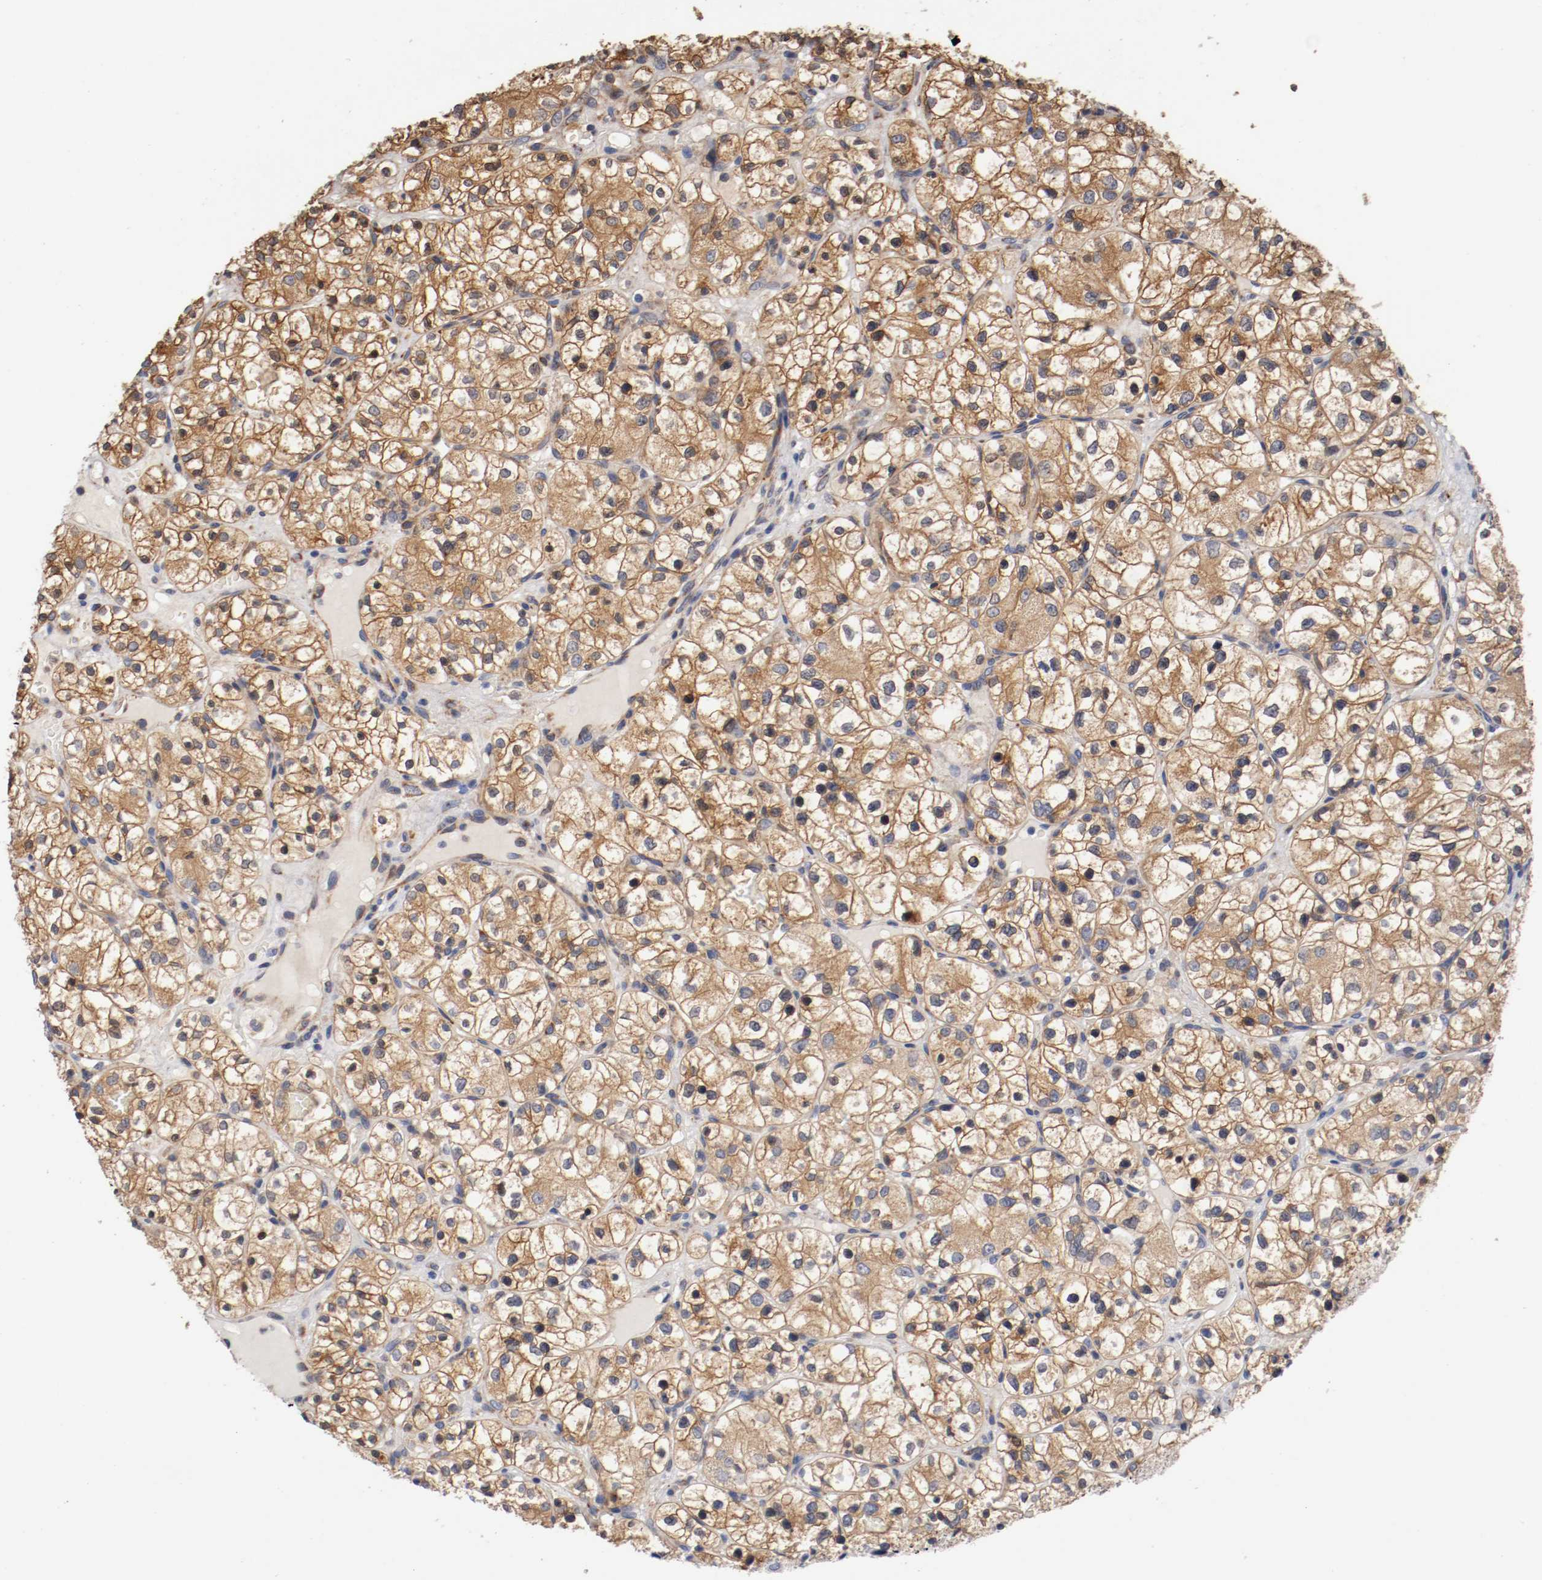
{"staining": {"intensity": "moderate", "quantity": ">75%", "location": "cytoplasmic/membranous"}, "tissue": "renal cancer", "cell_type": "Tumor cells", "image_type": "cancer", "snomed": [{"axis": "morphology", "description": "Adenocarcinoma, NOS"}, {"axis": "topography", "description": "Kidney"}], "caption": "Renal adenocarcinoma was stained to show a protein in brown. There is medium levels of moderate cytoplasmic/membranous expression in about >75% of tumor cells.", "gene": "TNFSF13", "patient": {"sex": "female", "age": 60}}